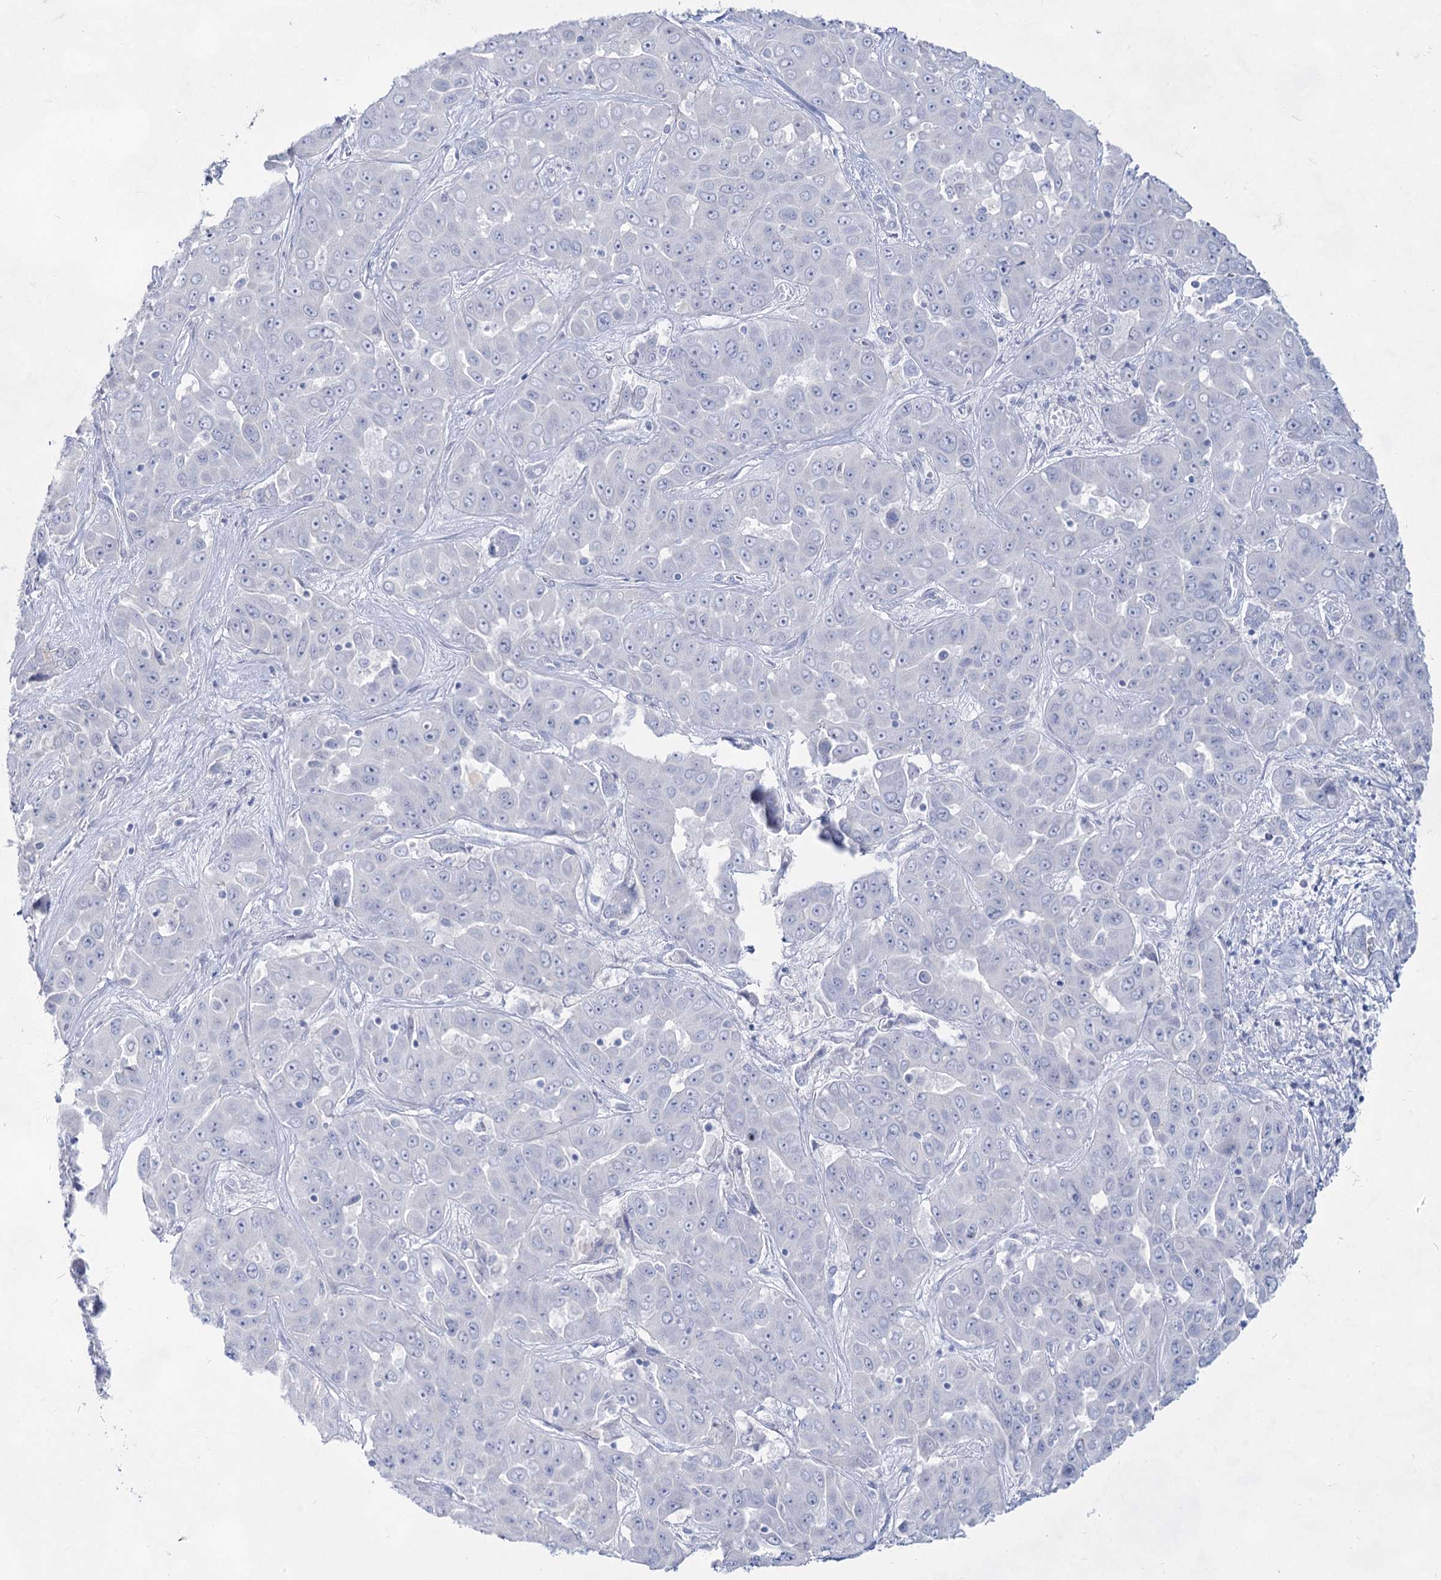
{"staining": {"intensity": "negative", "quantity": "none", "location": "none"}, "tissue": "liver cancer", "cell_type": "Tumor cells", "image_type": "cancer", "snomed": [{"axis": "morphology", "description": "Cholangiocarcinoma"}, {"axis": "topography", "description": "Liver"}], "caption": "There is no significant expression in tumor cells of cholangiocarcinoma (liver).", "gene": "ACRV1", "patient": {"sex": "female", "age": 52}}